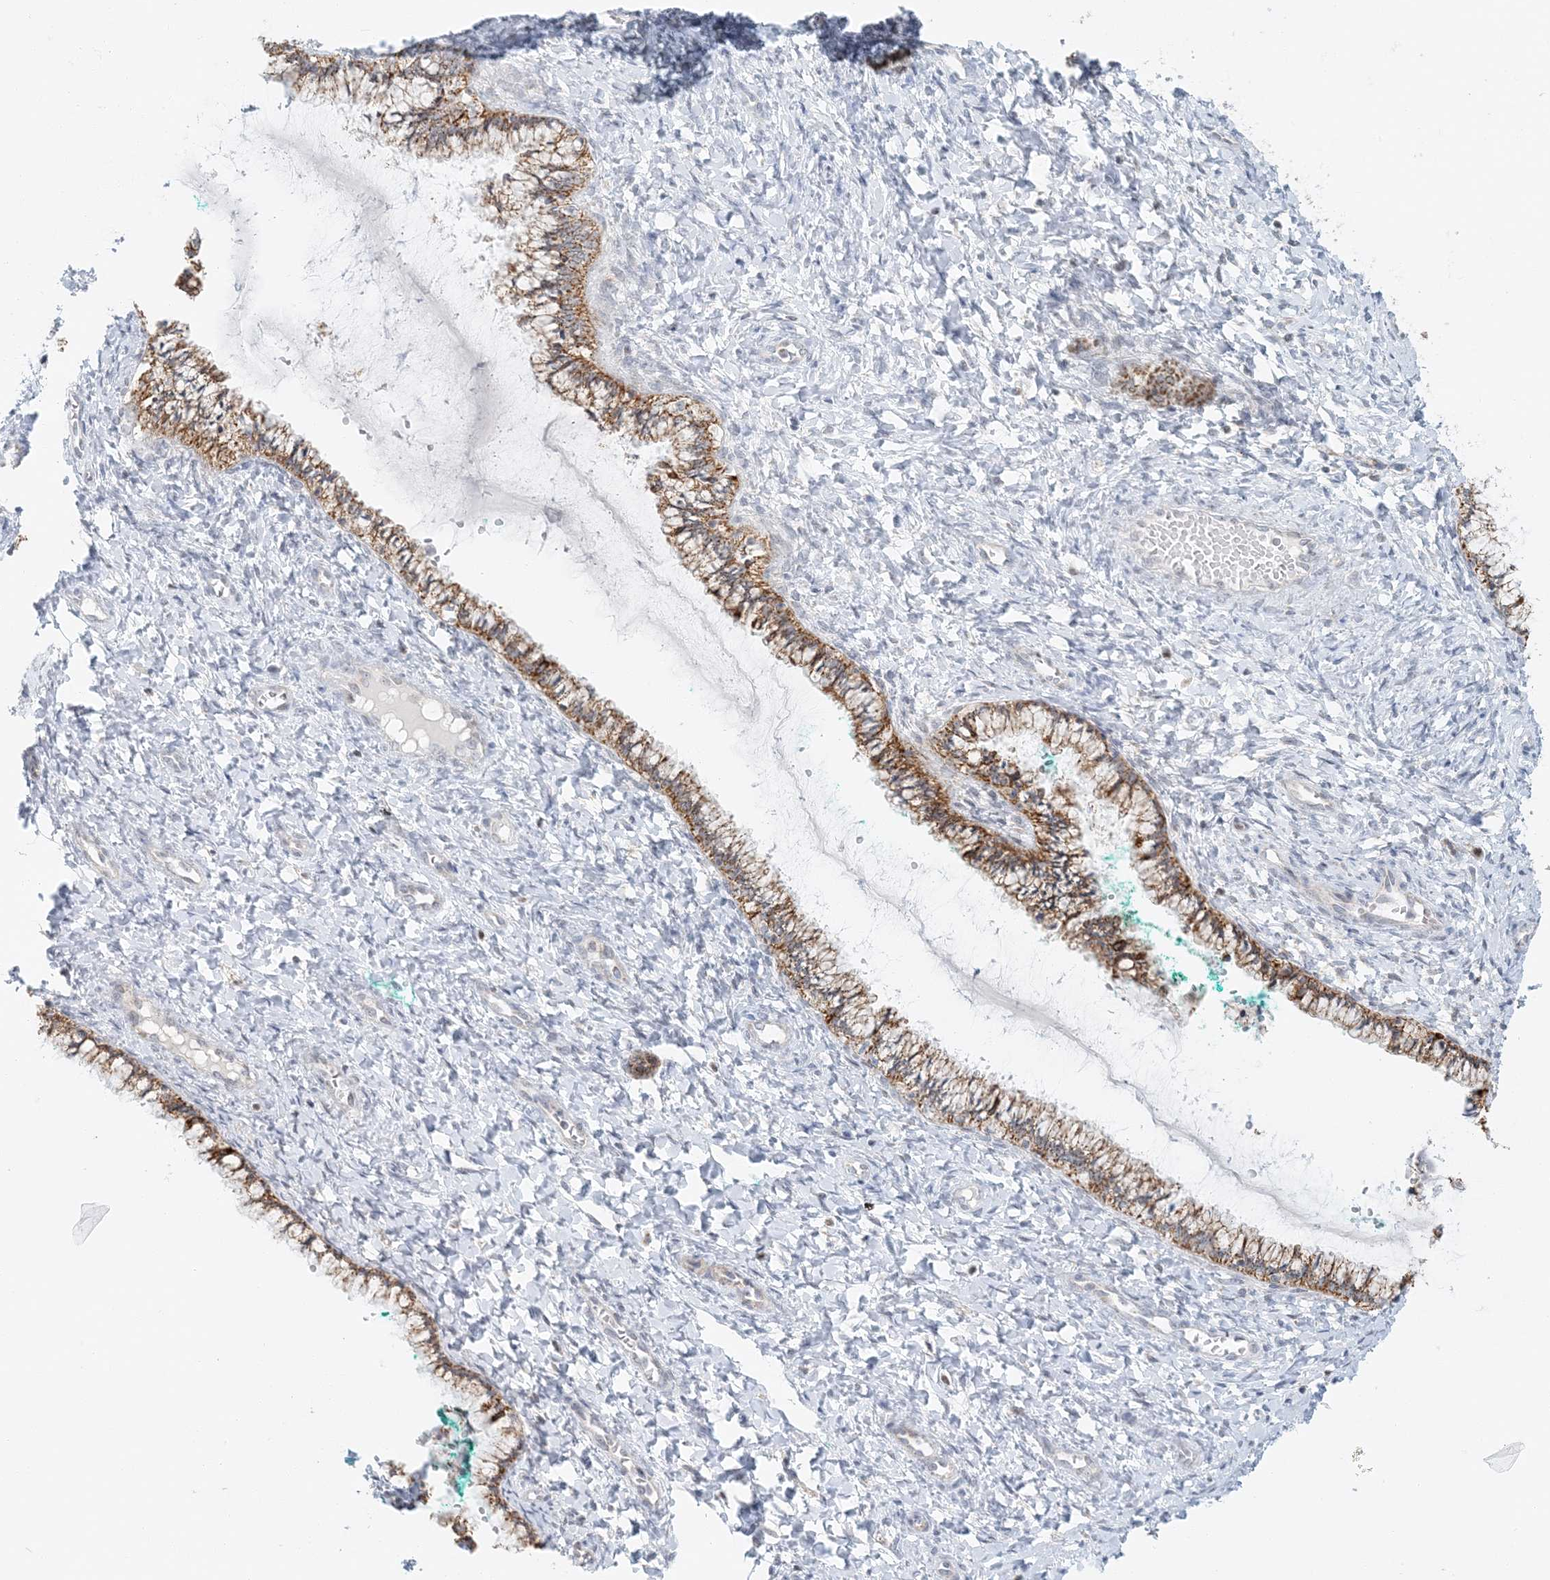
{"staining": {"intensity": "moderate", "quantity": "25%-75%", "location": "cytoplasmic/membranous"}, "tissue": "cervix", "cell_type": "Glandular cells", "image_type": "normal", "snomed": [{"axis": "morphology", "description": "Normal tissue, NOS"}, {"axis": "morphology", "description": "Adenocarcinoma, NOS"}, {"axis": "topography", "description": "Cervix"}], "caption": "A high-resolution photomicrograph shows immunohistochemistry (IHC) staining of benign cervix, which displays moderate cytoplasmic/membranous expression in approximately 25%-75% of glandular cells. (DAB (3,3'-diaminobenzidine) IHC with brightfield microscopy, high magnification).", "gene": "BDH1", "patient": {"sex": "female", "age": 29}}